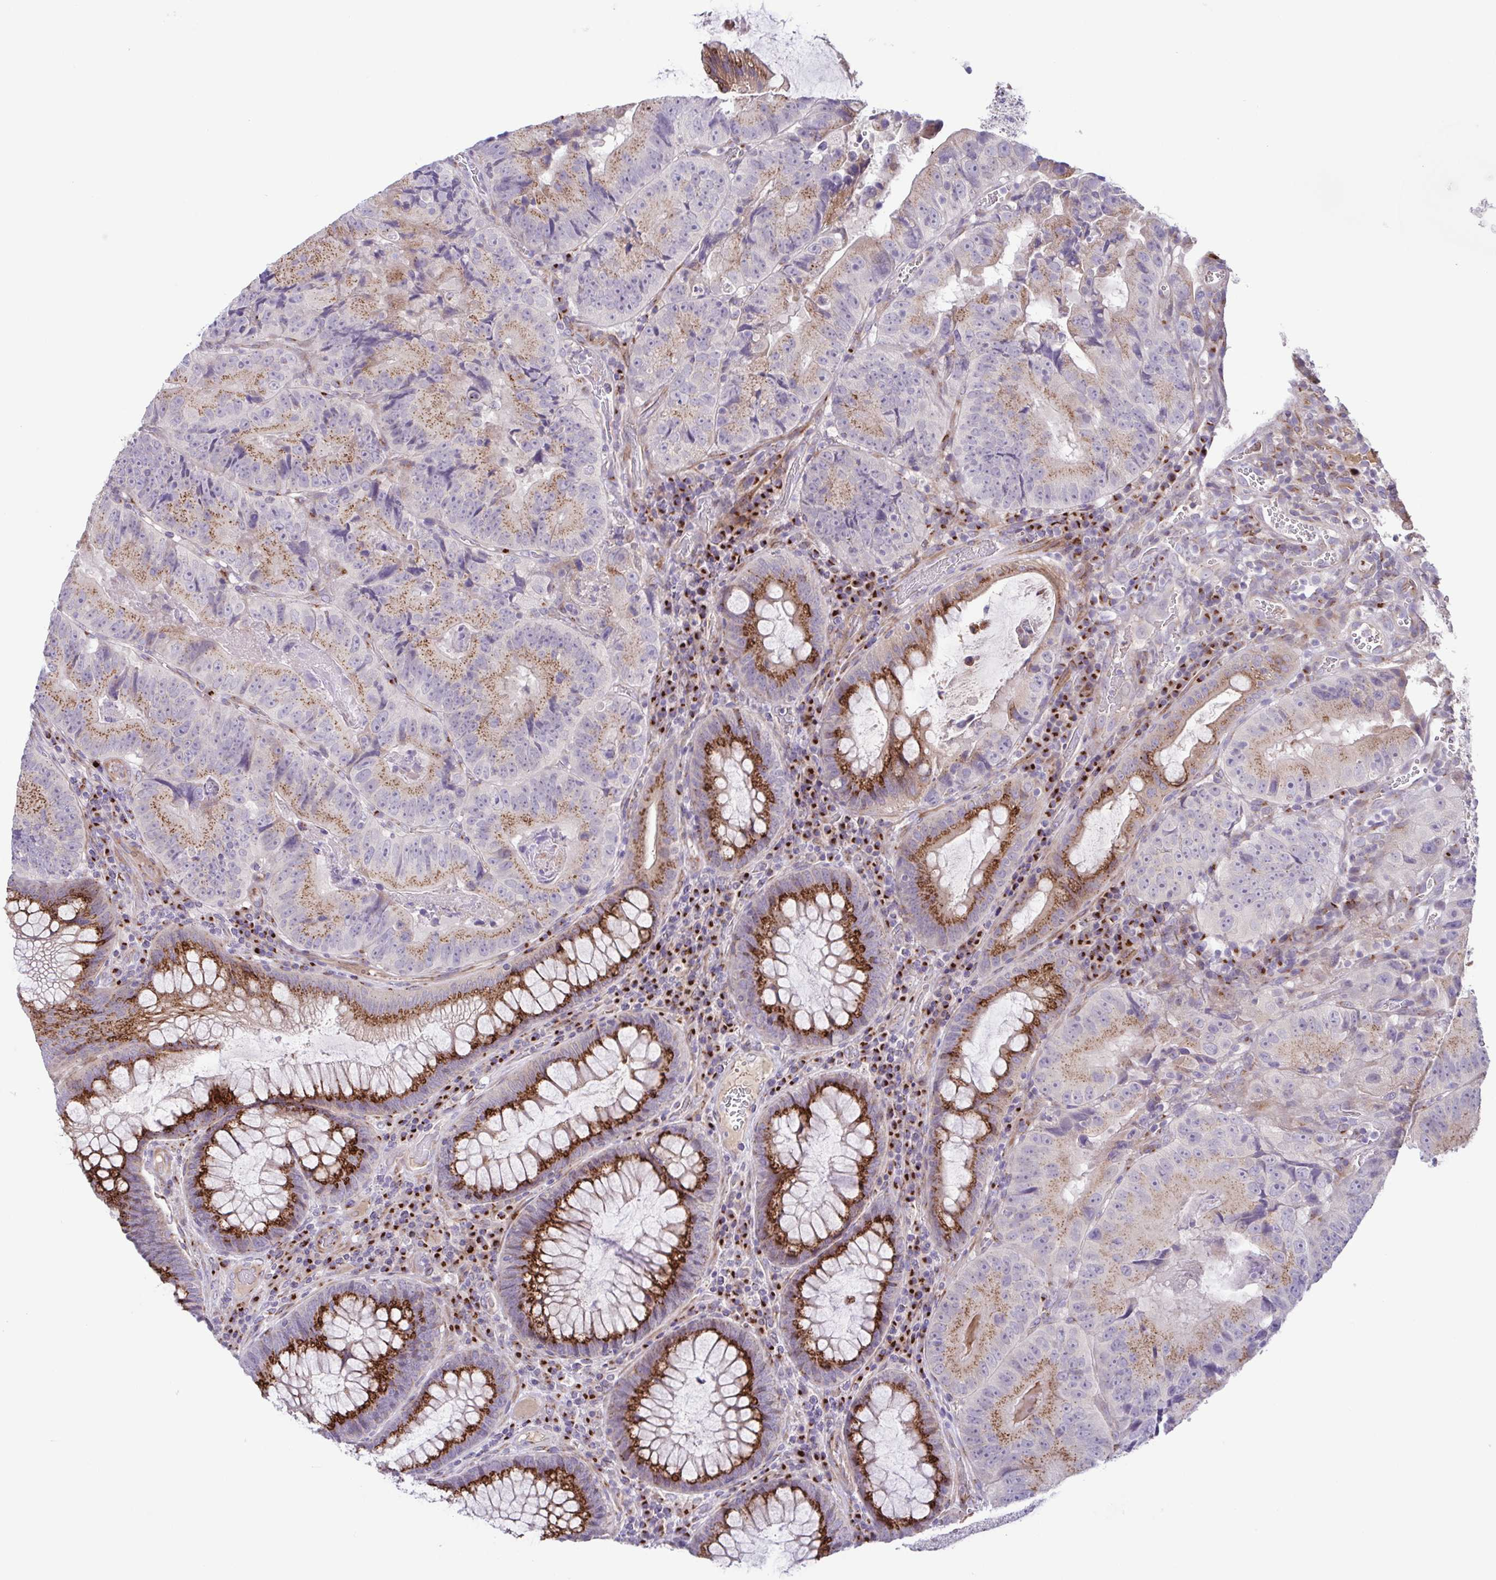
{"staining": {"intensity": "moderate", "quantity": "25%-75%", "location": "cytoplasmic/membranous"}, "tissue": "colorectal cancer", "cell_type": "Tumor cells", "image_type": "cancer", "snomed": [{"axis": "morphology", "description": "Adenocarcinoma, NOS"}, {"axis": "topography", "description": "Colon"}], "caption": "A brown stain labels moderate cytoplasmic/membranous expression of a protein in colorectal cancer tumor cells.", "gene": "COL17A1", "patient": {"sex": "female", "age": 86}}